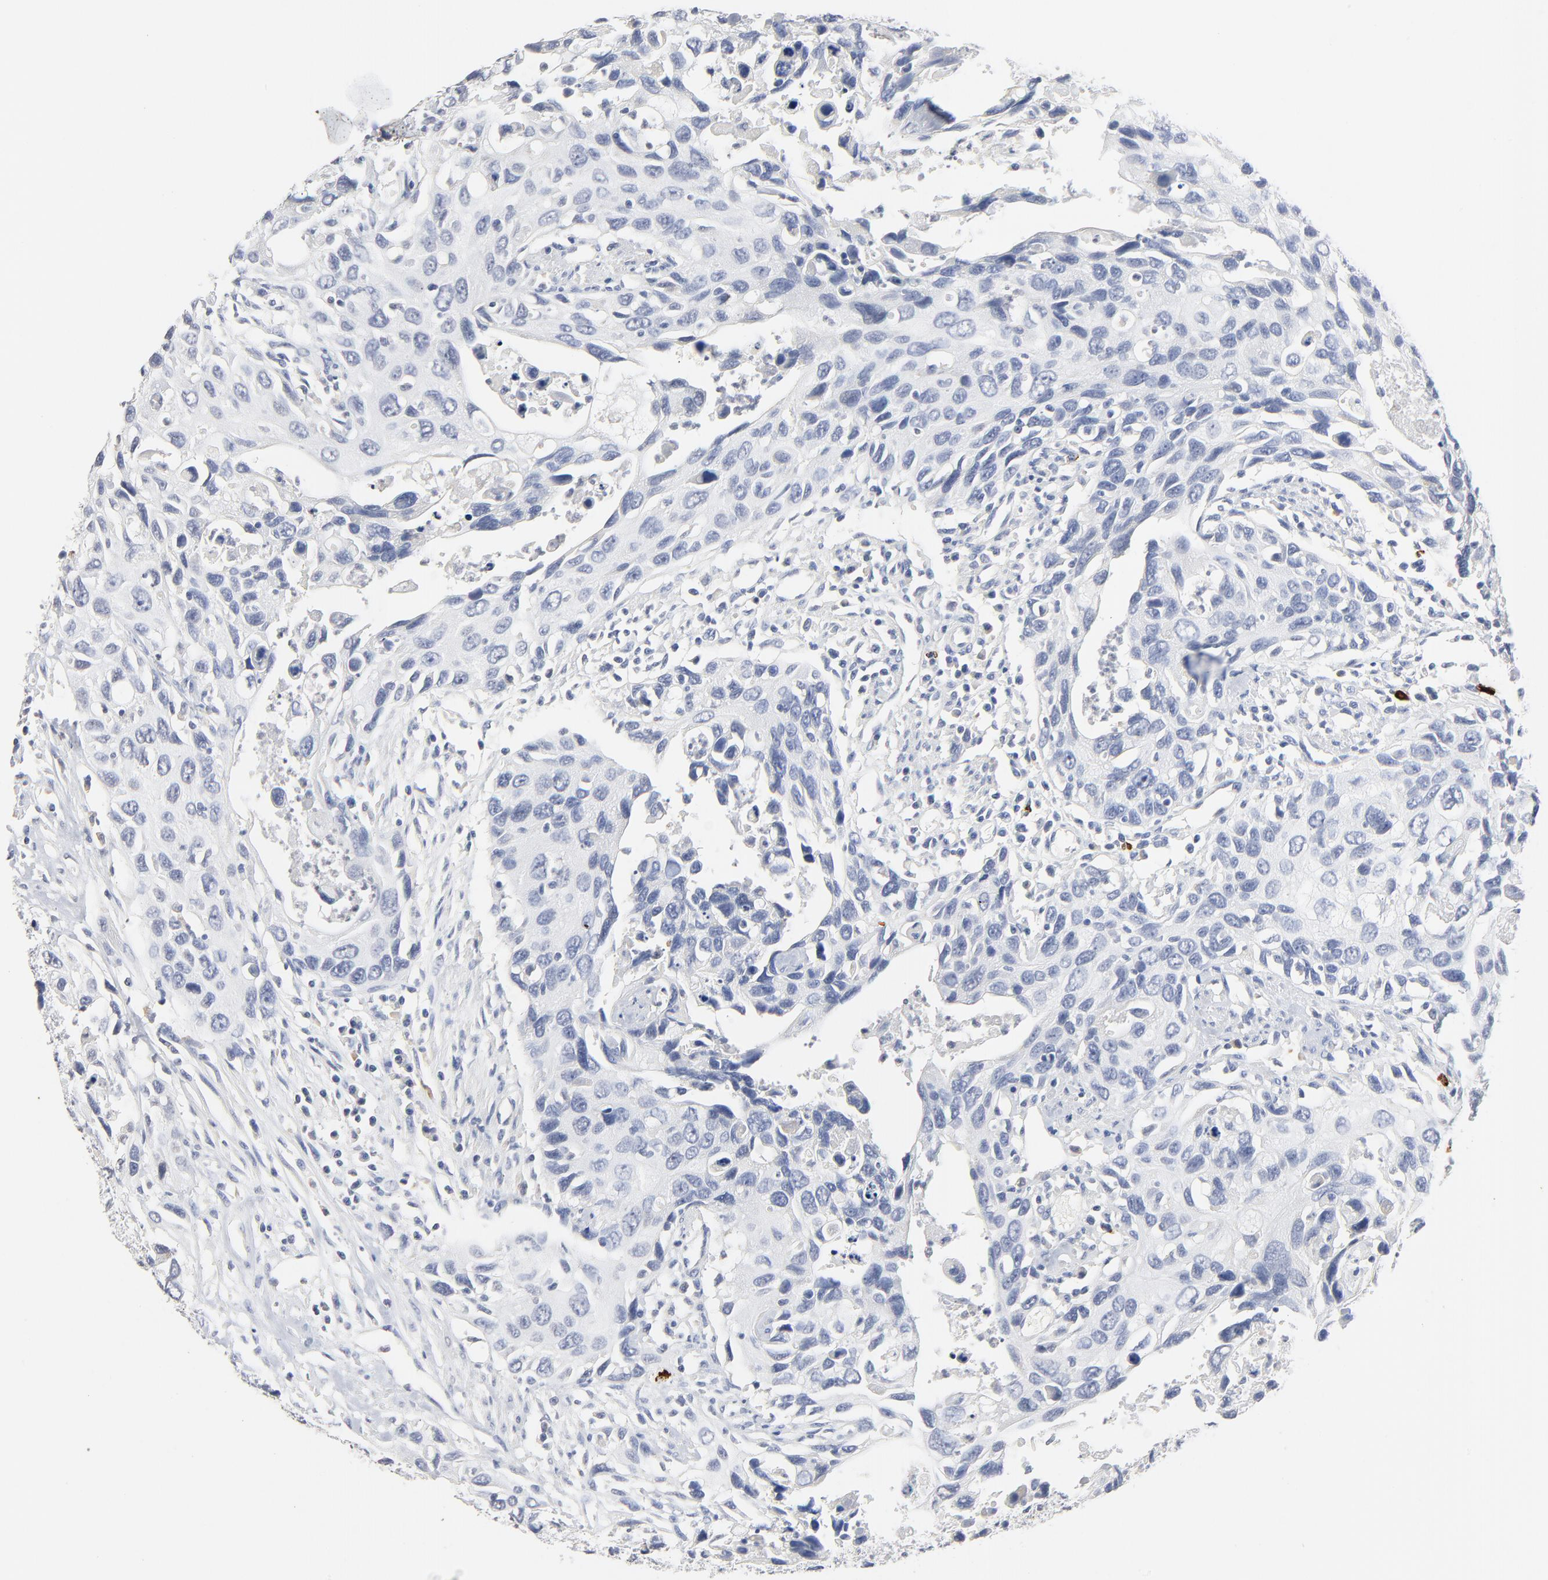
{"staining": {"intensity": "negative", "quantity": "none", "location": "none"}, "tissue": "urothelial cancer", "cell_type": "Tumor cells", "image_type": "cancer", "snomed": [{"axis": "morphology", "description": "Urothelial carcinoma, High grade"}, {"axis": "topography", "description": "Urinary bladder"}], "caption": "IHC histopathology image of neoplastic tissue: human urothelial cancer stained with DAB exhibits no significant protein staining in tumor cells.", "gene": "FBXL5", "patient": {"sex": "male", "age": 71}}